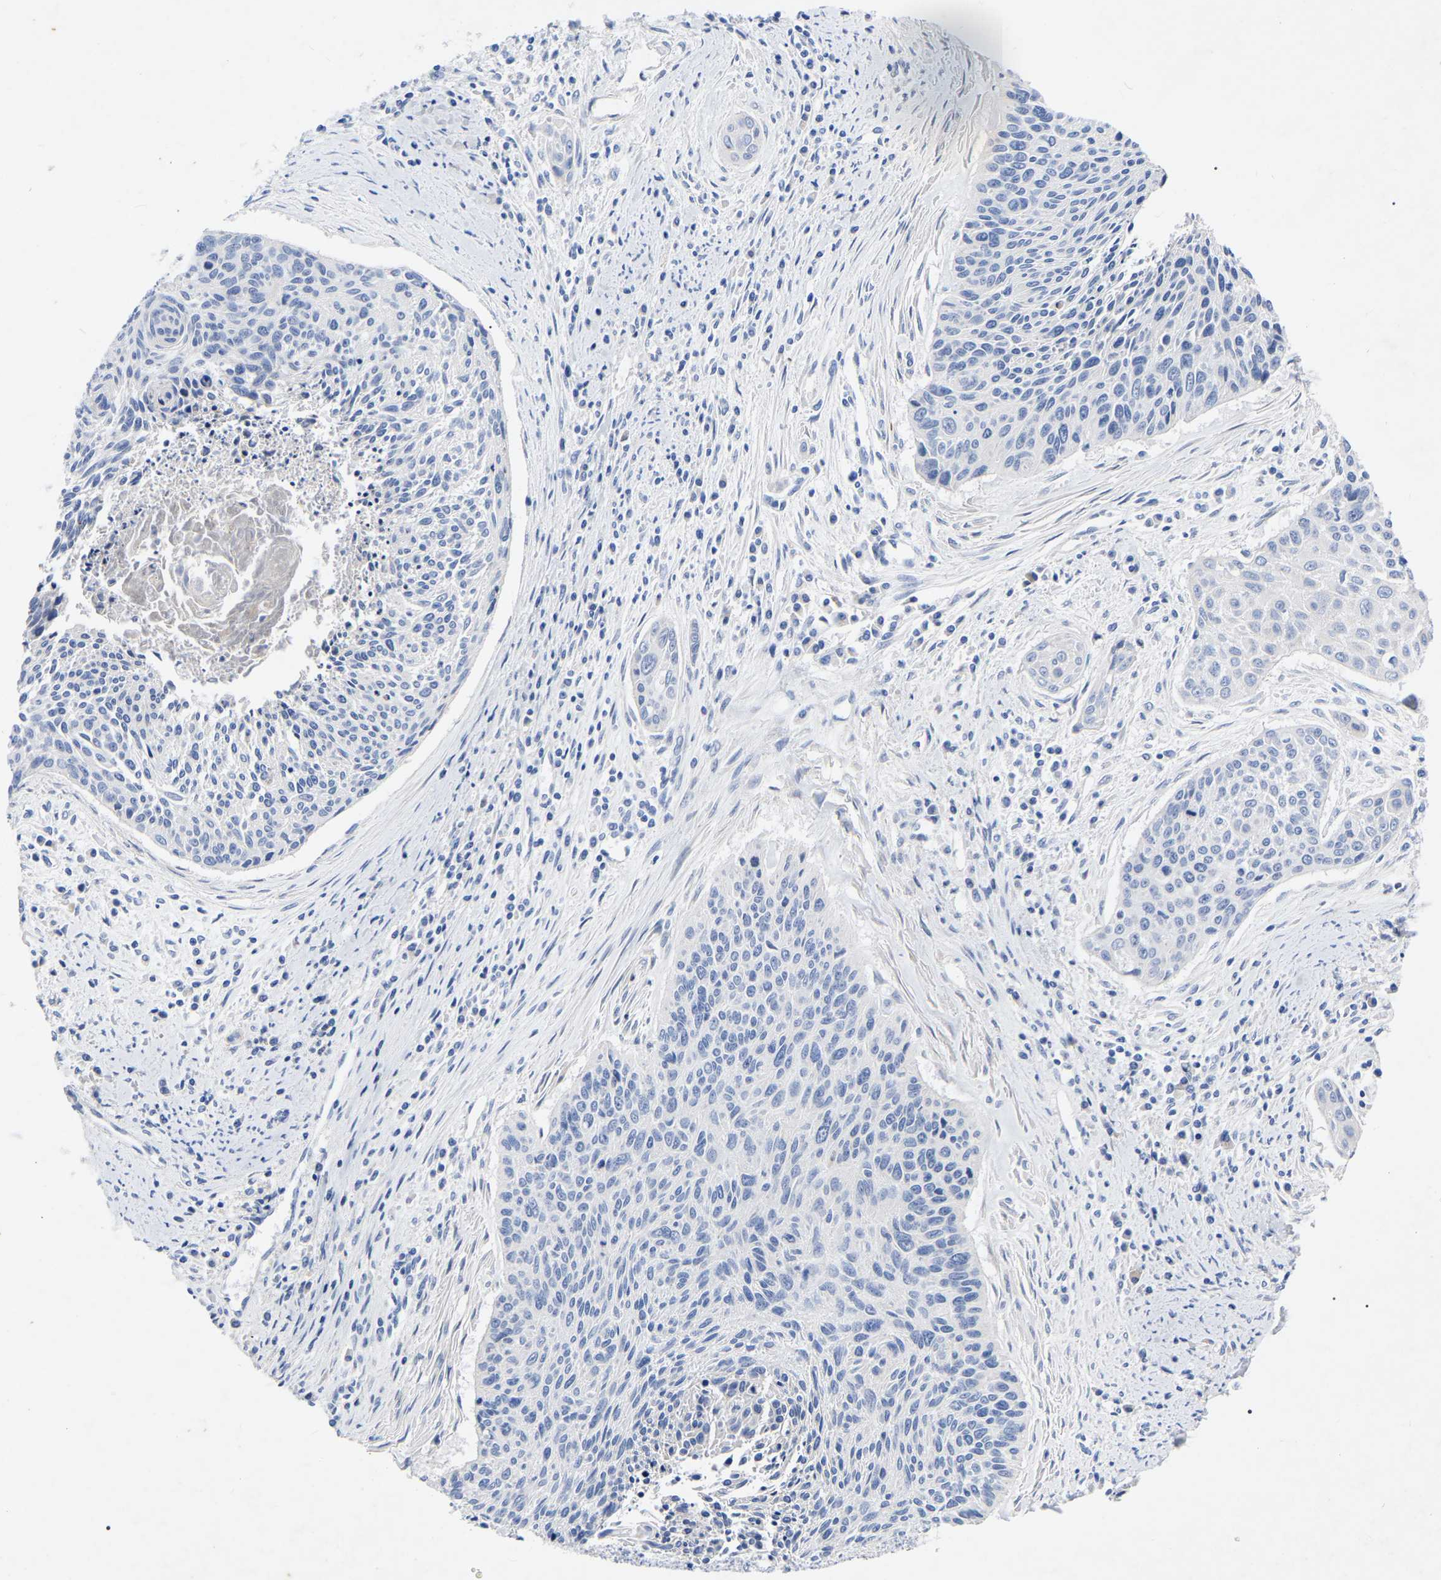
{"staining": {"intensity": "negative", "quantity": "none", "location": "none"}, "tissue": "cervical cancer", "cell_type": "Tumor cells", "image_type": "cancer", "snomed": [{"axis": "morphology", "description": "Squamous cell carcinoma, NOS"}, {"axis": "topography", "description": "Cervix"}], "caption": "Immunohistochemical staining of cervical squamous cell carcinoma demonstrates no significant positivity in tumor cells. The staining was performed using DAB (3,3'-diaminobenzidine) to visualize the protein expression in brown, while the nuclei were stained in blue with hematoxylin (Magnification: 20x).", "gene": "STRIP2", "patient": {"sex": "female", "age": 55}}